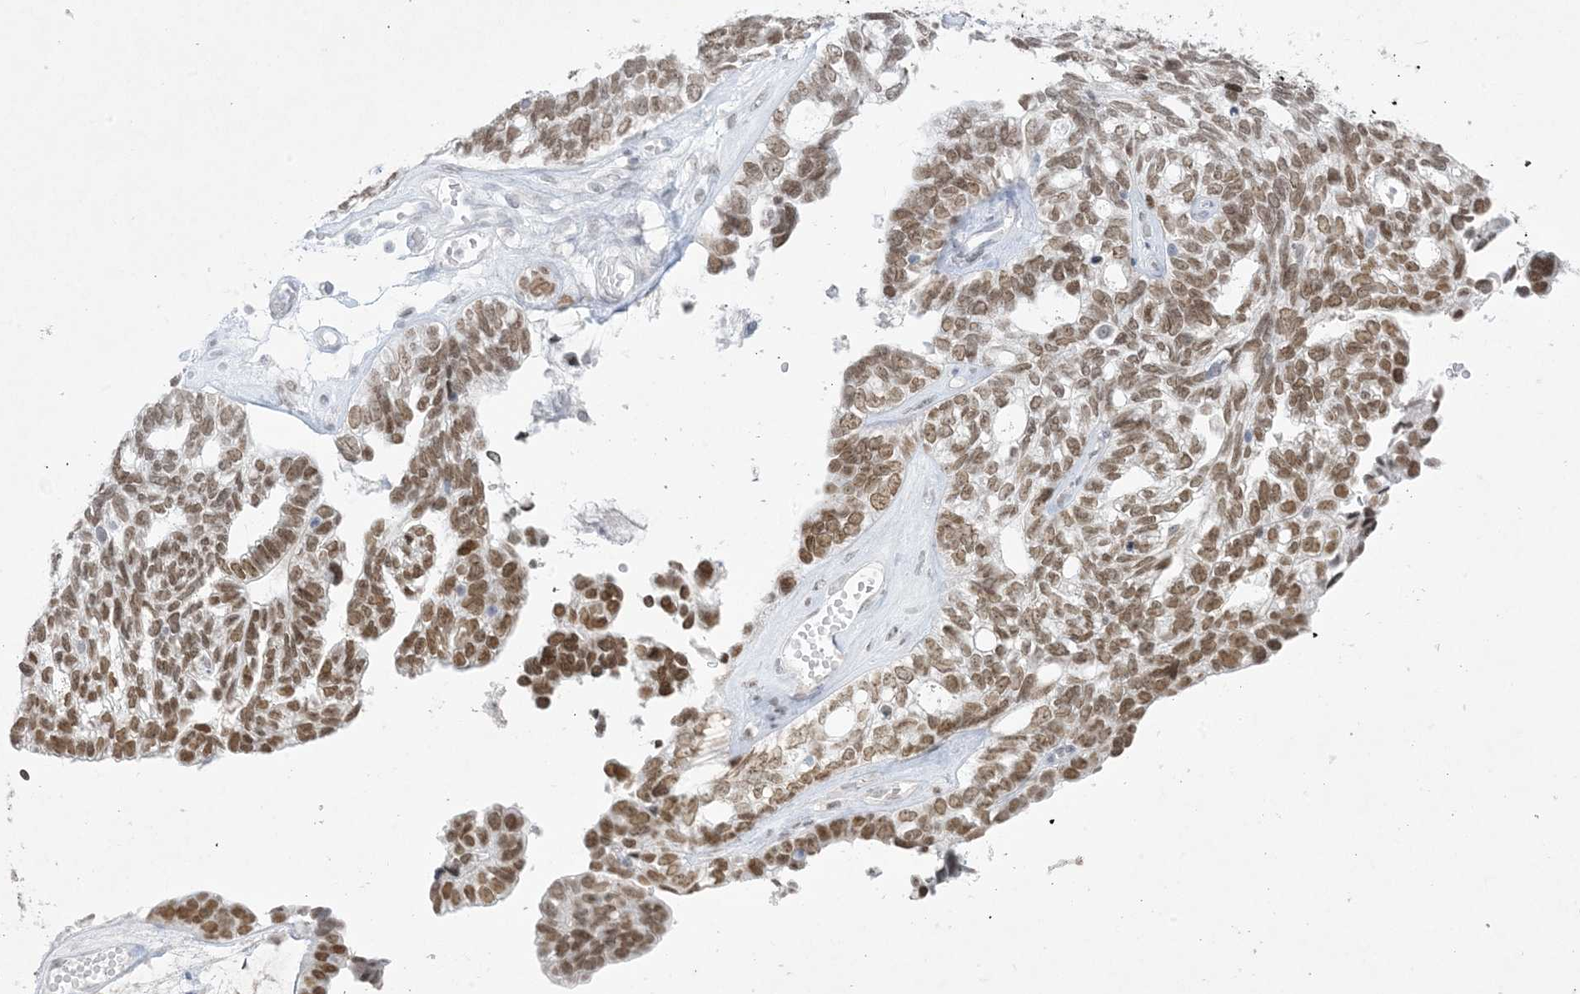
{"staining": {"intensity": "moderate", "quantity": ">75%", "location": "nuclear"}, "tissue": "ovarian cancer", "cell_type": "Tumor cells", "image_type": "cancer", "snomed": [{"axis": "morphology", "description": "Cystadenocarcinoma, serous, NOS"}, {"axis": "topography", "description": "Ovary"}], "caption": "High-power microscopy captured an immunohistochemistry (IHC) micrograph of ovarian cancer (serous cystadenocarcinoma), revealing moderate nuclear positivity in about >75% of tumor cells.", "gene": "HOMEZ", "patient": {"sex": "female", "age": 79}}